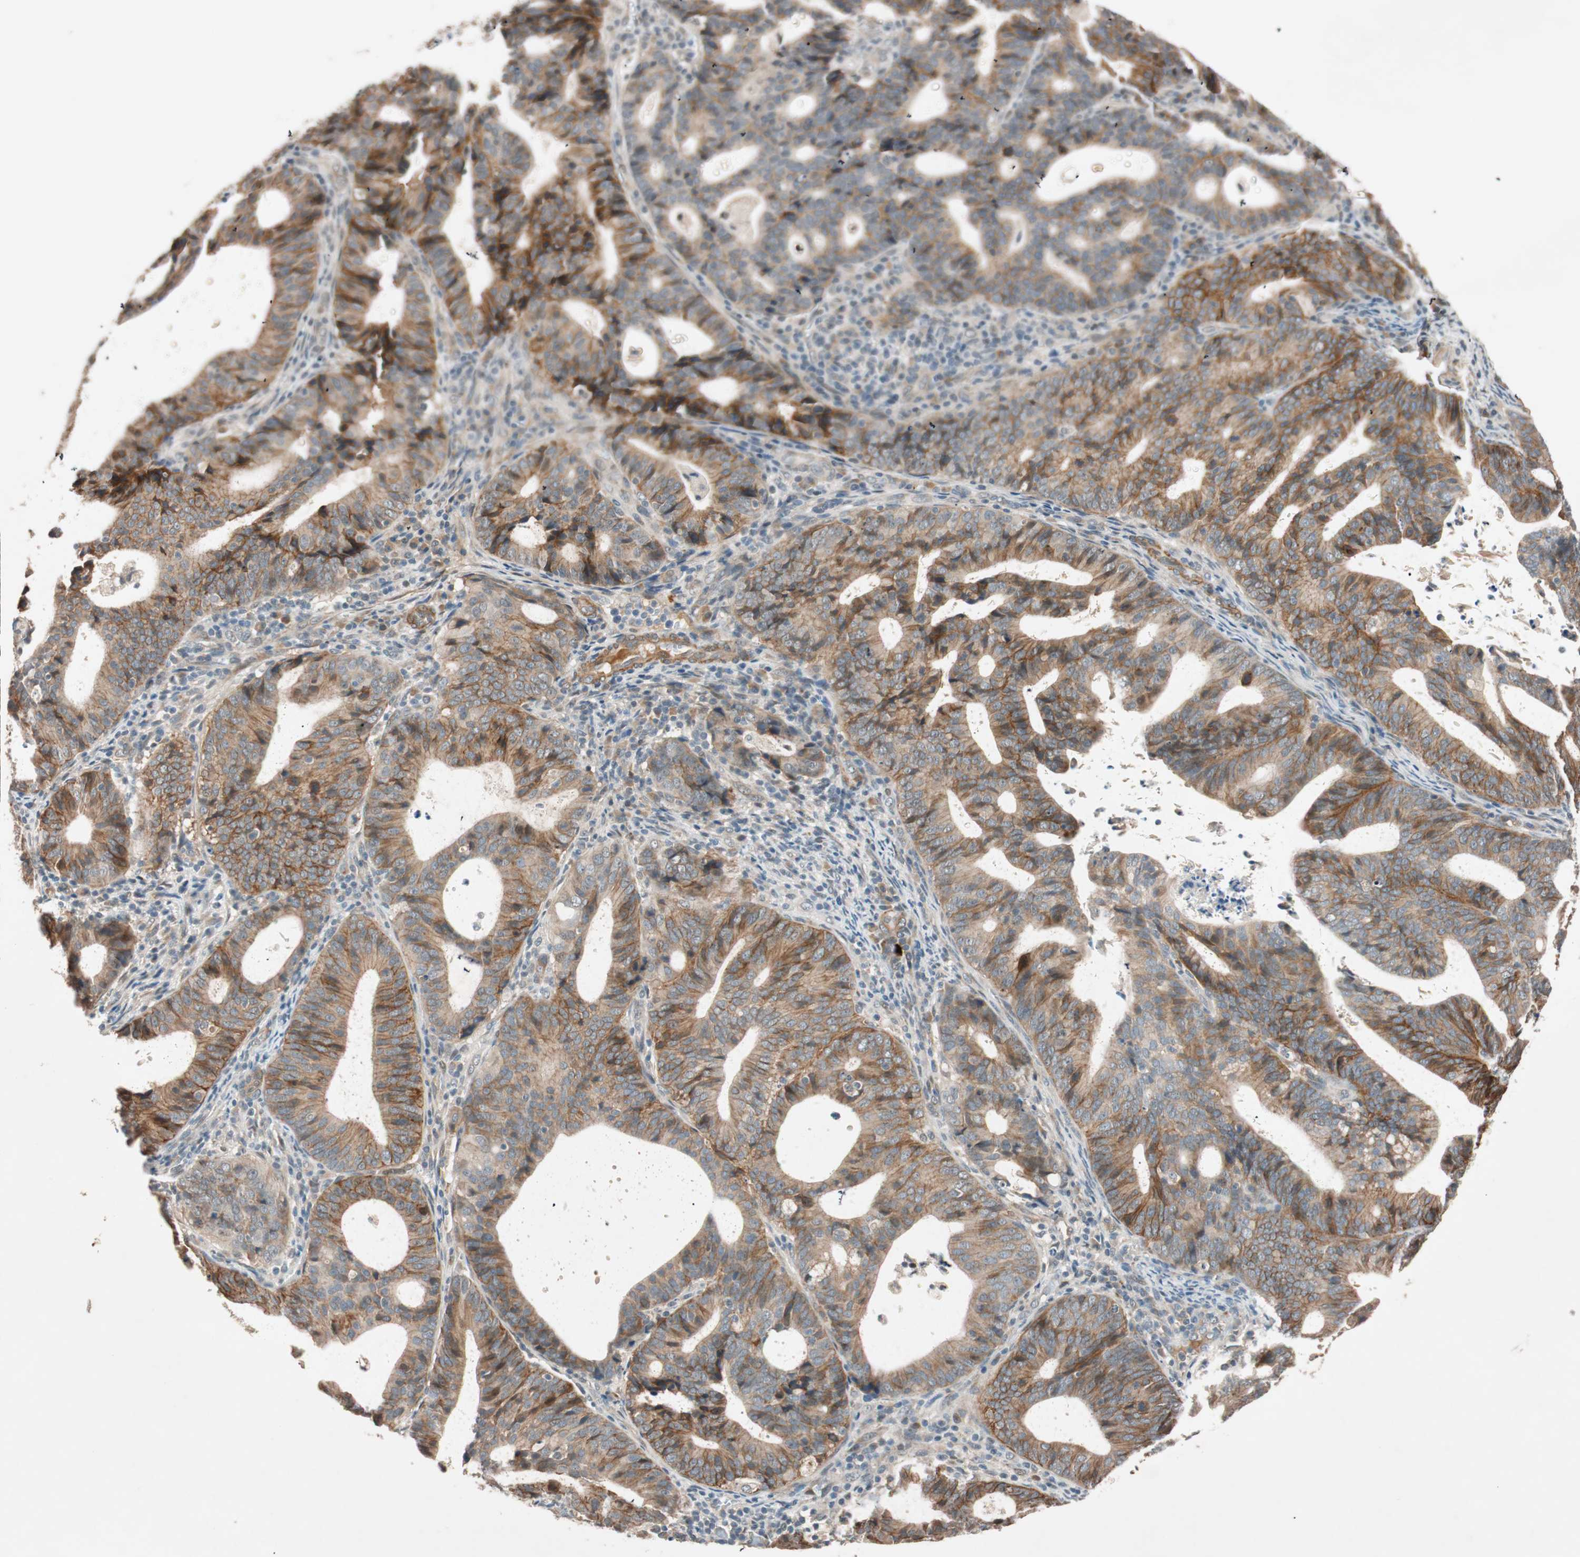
{"staining": {"intensity": "strong", "quantity": ">75%", "location": "cytoplasmic/membranous"}, "tissue": "endometrial cancer", "cell_type": "Tumor cells", "image_type": "cancer", "snomed": [{"axis": "morphology", "description": "Adenocarcinoma, NOS"}, {"axis": "topography", "description": "Uterus"}], "caption": "Human endometrial adenocarcinoma stained with a brown dye exhibits strong cytoplasmic/membranous positive staining in approximately >75% of tumor cells.", "gene": "EPHA6", "patient": {"sex": "female", "age": 83}}